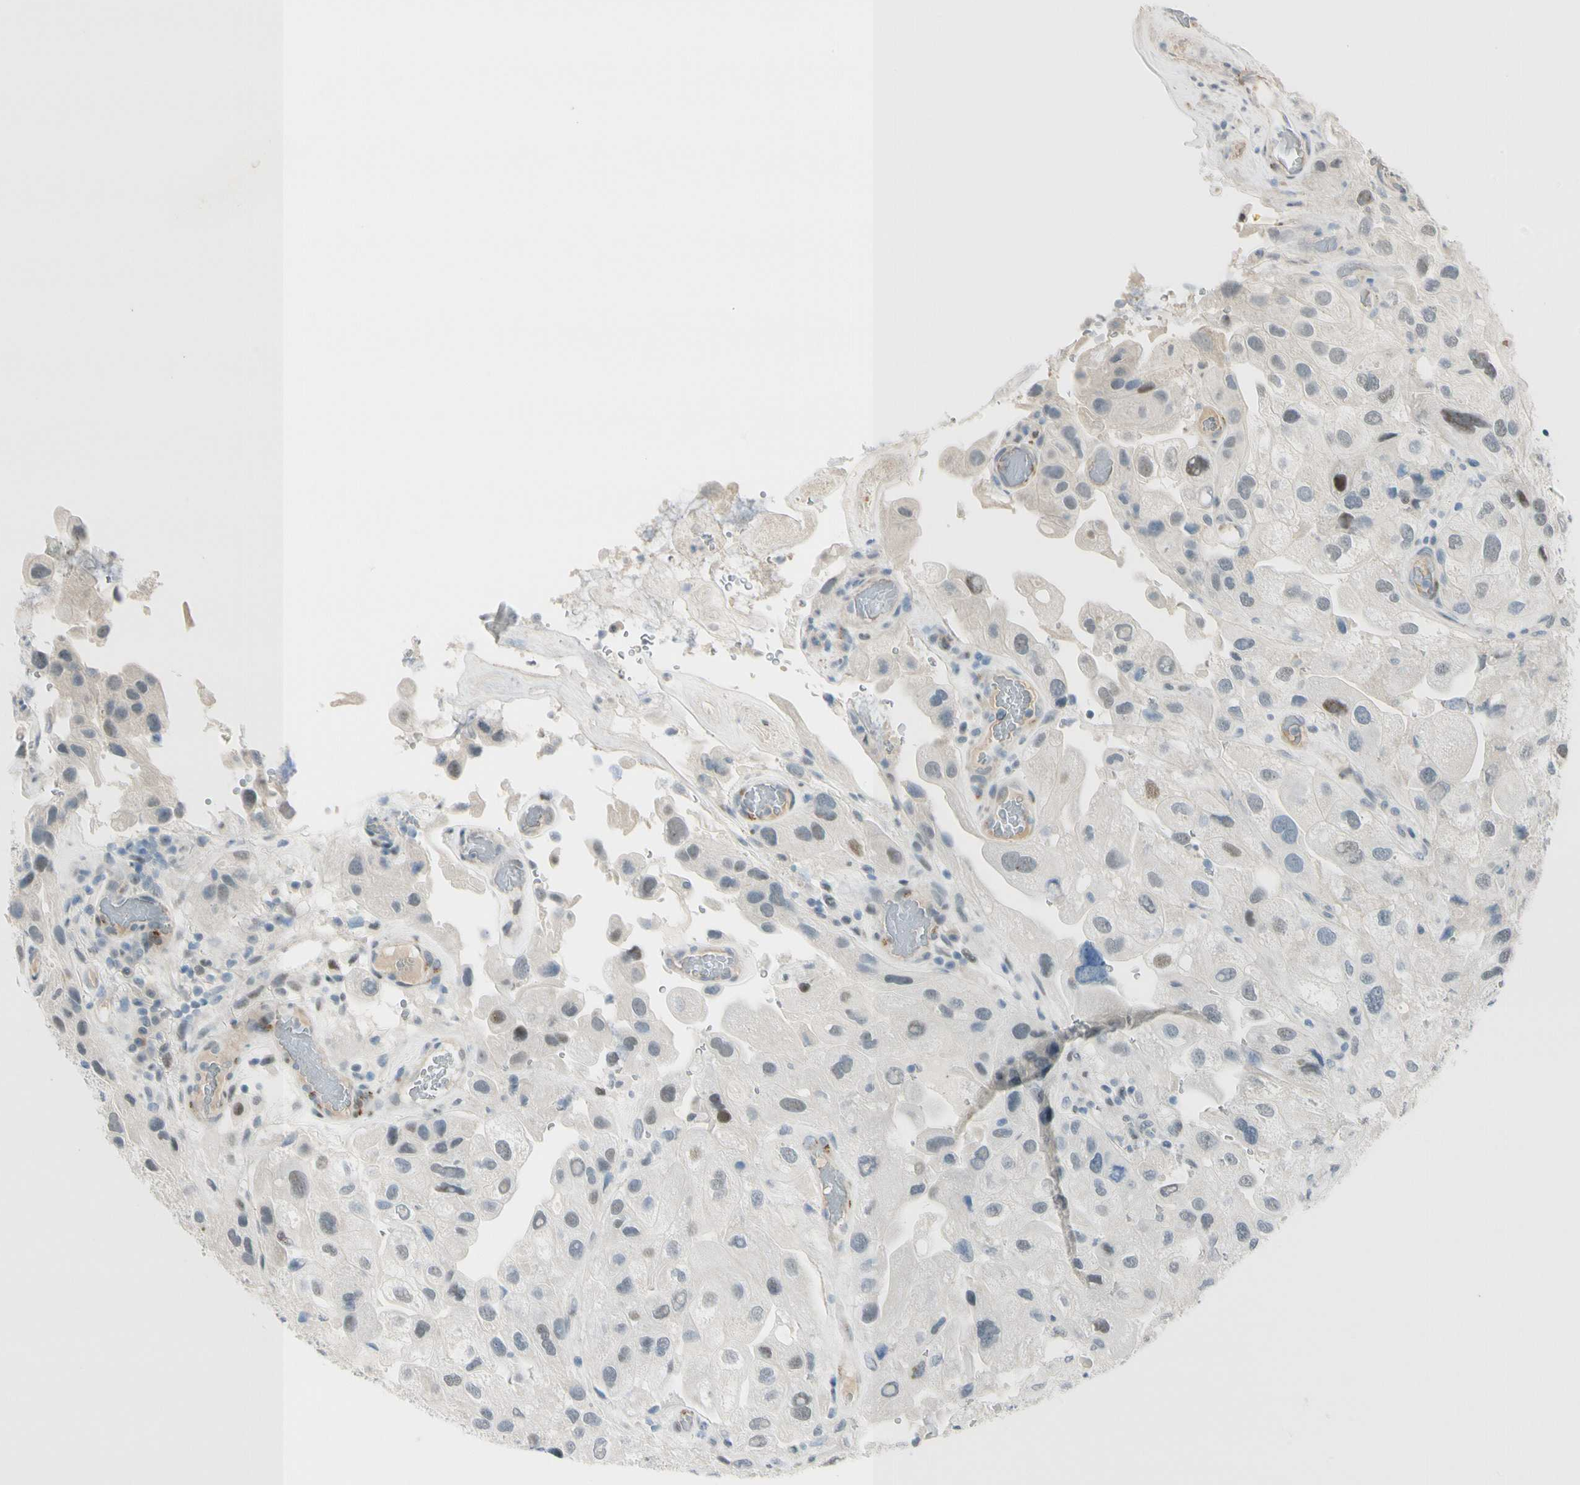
{"staining": {"intensity": "negative", "quantity": "none", "location": "none"}, "tissue": "urothelial cancer", "cell_type": "Tumor cells", "image_type": "cancer", "snomed": [{"axis": "morphology", "description": "Urothelial carcinoma, High grade"}, {"axis": "topography", "description": "Urinary bladder"}], "caption": "High magnification brightfield microscopy of urothelial carcinoma (high-grade) stained with DAB (brown) and counterstained with hematoxylin (blue): tumor cells show no significant positivity.", "gene": "B4GALNT1", "patient": {"sex": "female", "age": 64}}